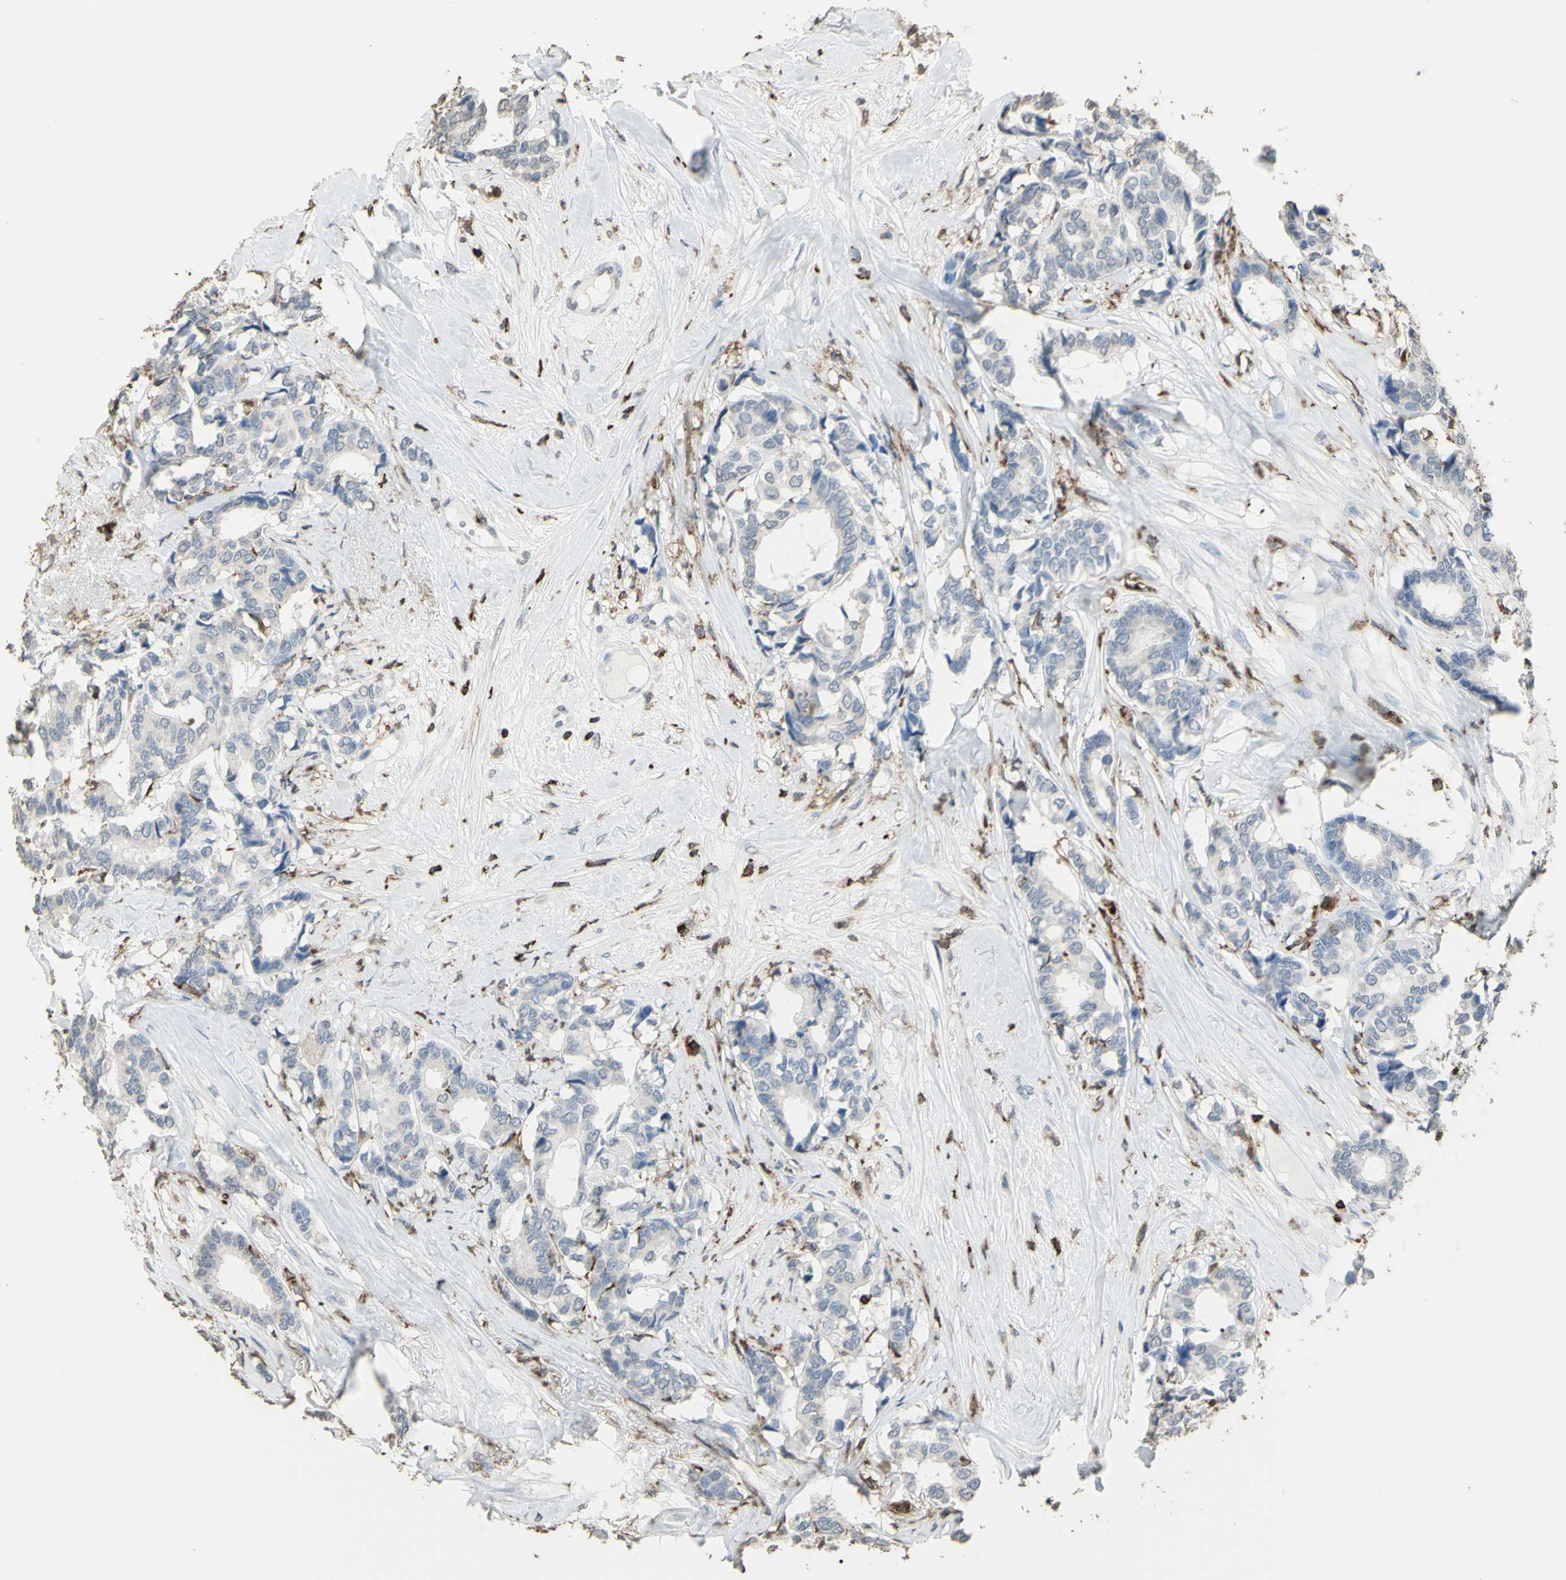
{"staining": {"intensity": "negative", "quantity": "none", "location": "none"}, "tissue": "breast cancer", "cell_type": "Tumor cells", "image_type": "cancer", "snomed": [{"axis": "morphology", "description": "Duct carcinoma"}, {"axis": "topography", "description": "Breast"}], "caption": "This is an IHC micrograph of breast infiltrating ductal carcinoma. There is no positivity in tumor cells.", "gene": "PSTPIP1", "patient": {"sex": "female", "age": 87}}